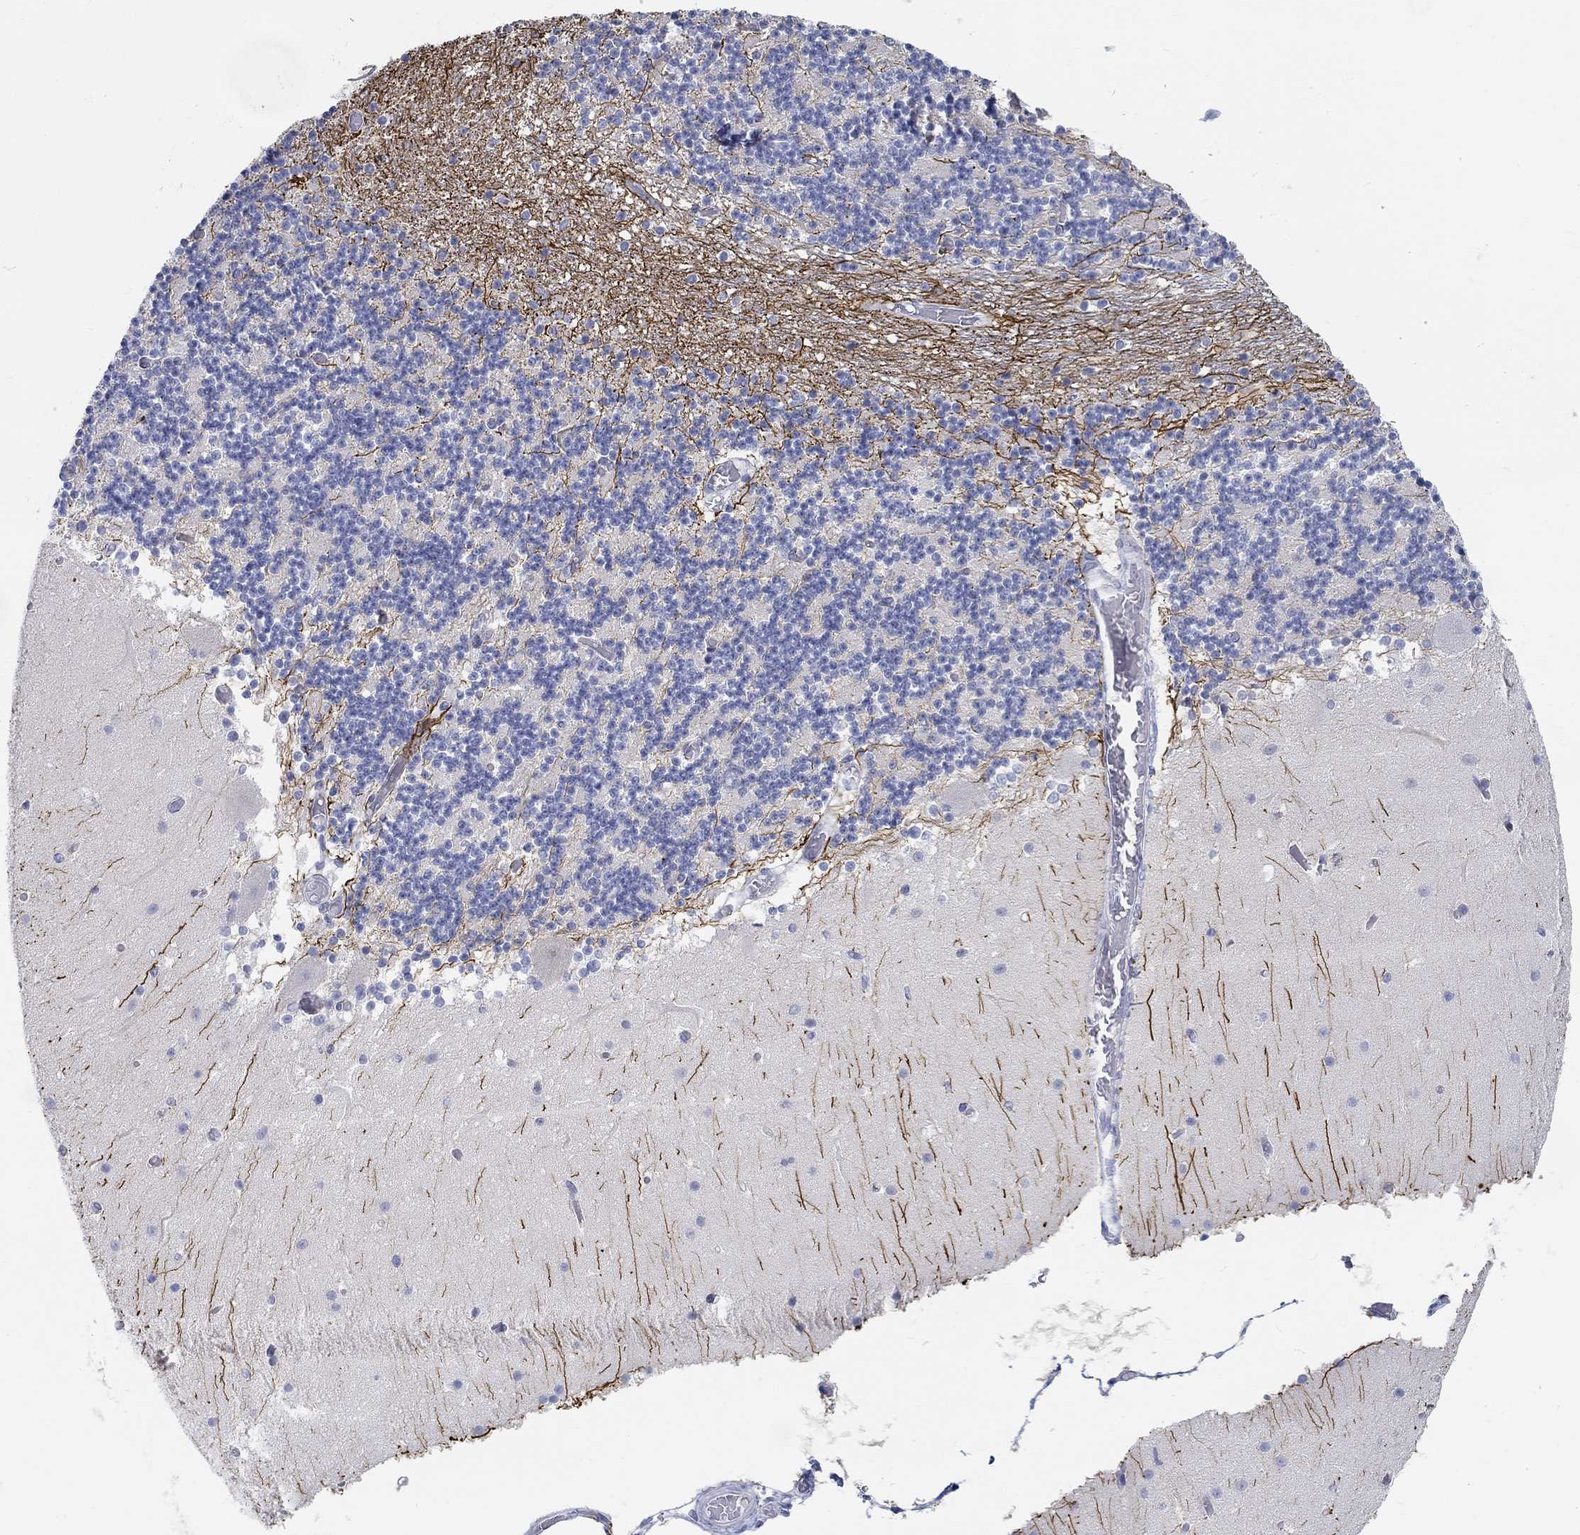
{"staining": {"intensity": "negative", "quantity": "none", "location": "none"}, "tissue": "cerebellum", "cell_type": "Cells in granular layer", "image_type": "normal", "snomed": [{"axis": "morphology", "description": "Normal tissue, NOS"}, {"axis": "topography", "description": "Cerebellum"}], "caption": "Immunohistochemical staining of normal human cerebellum reveals no significant positivity in cells in granular layer.", "gene": "SNTG2", "patient": {"sex": "female", "age": 28}}